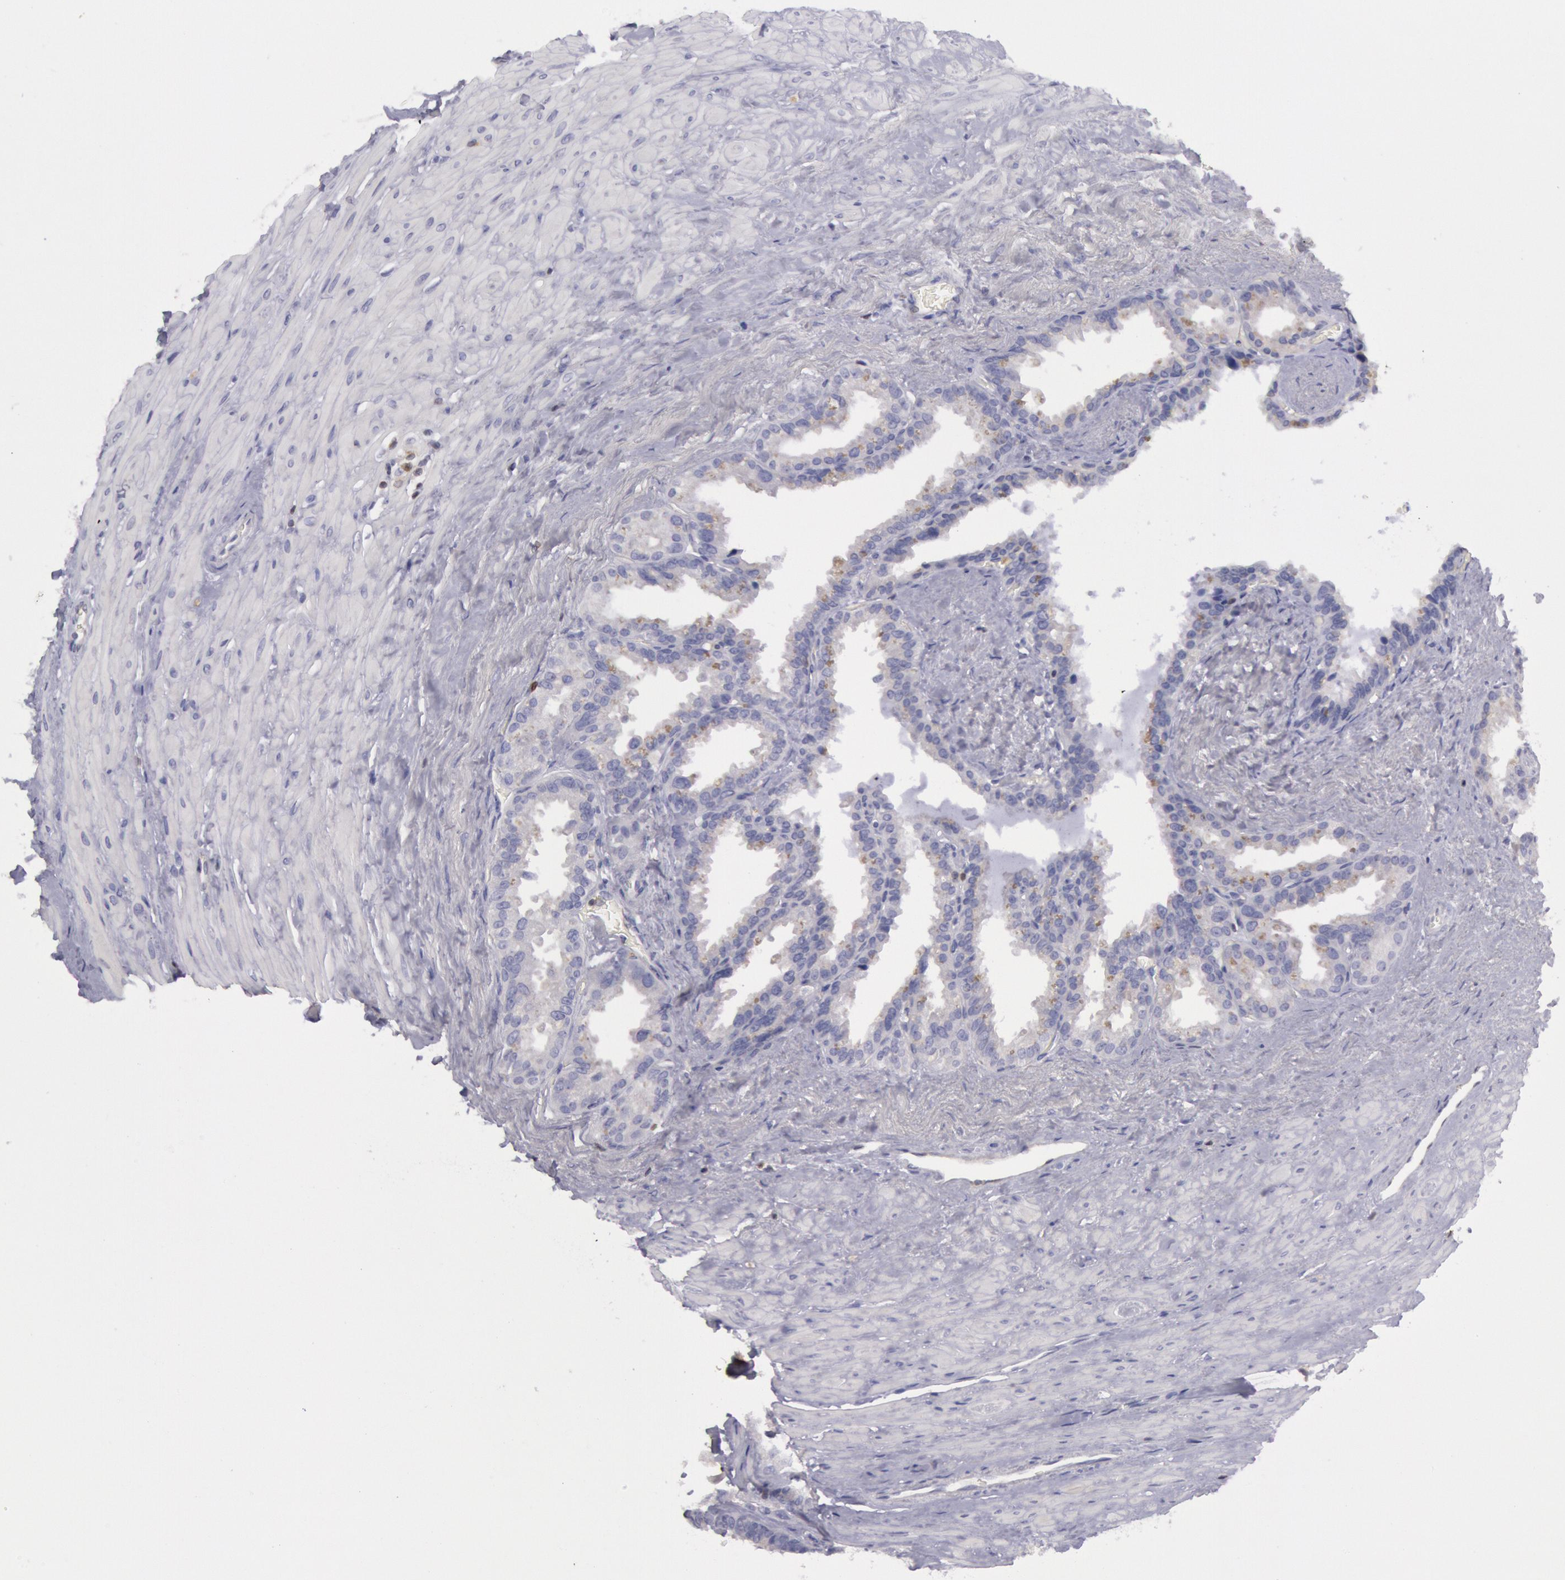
{"staining": {"intensity": "negative", "quantity": "none", "location": "none"}, "tissue": "seminal vesicle", "cell_type": "Glandular cells", "image_type": "normal", "snomed": [{"axis": "morphology", "description": "Normal tissue, NOS"}, {"axis": "topography", "description": "Prostate"}, {"axis": "topography", "description": "Seminal veicle"}], "caption": "High magnification brightfield microscopy of benign seminal vesicle stained with DAB (3,3'-diaminobenzidine) (brown) and counterstained with hematoxylin (blue): glandular cells show no significant expression.", "gene": "RAB27A", "patient": {"sex": "male", "age": 63}}